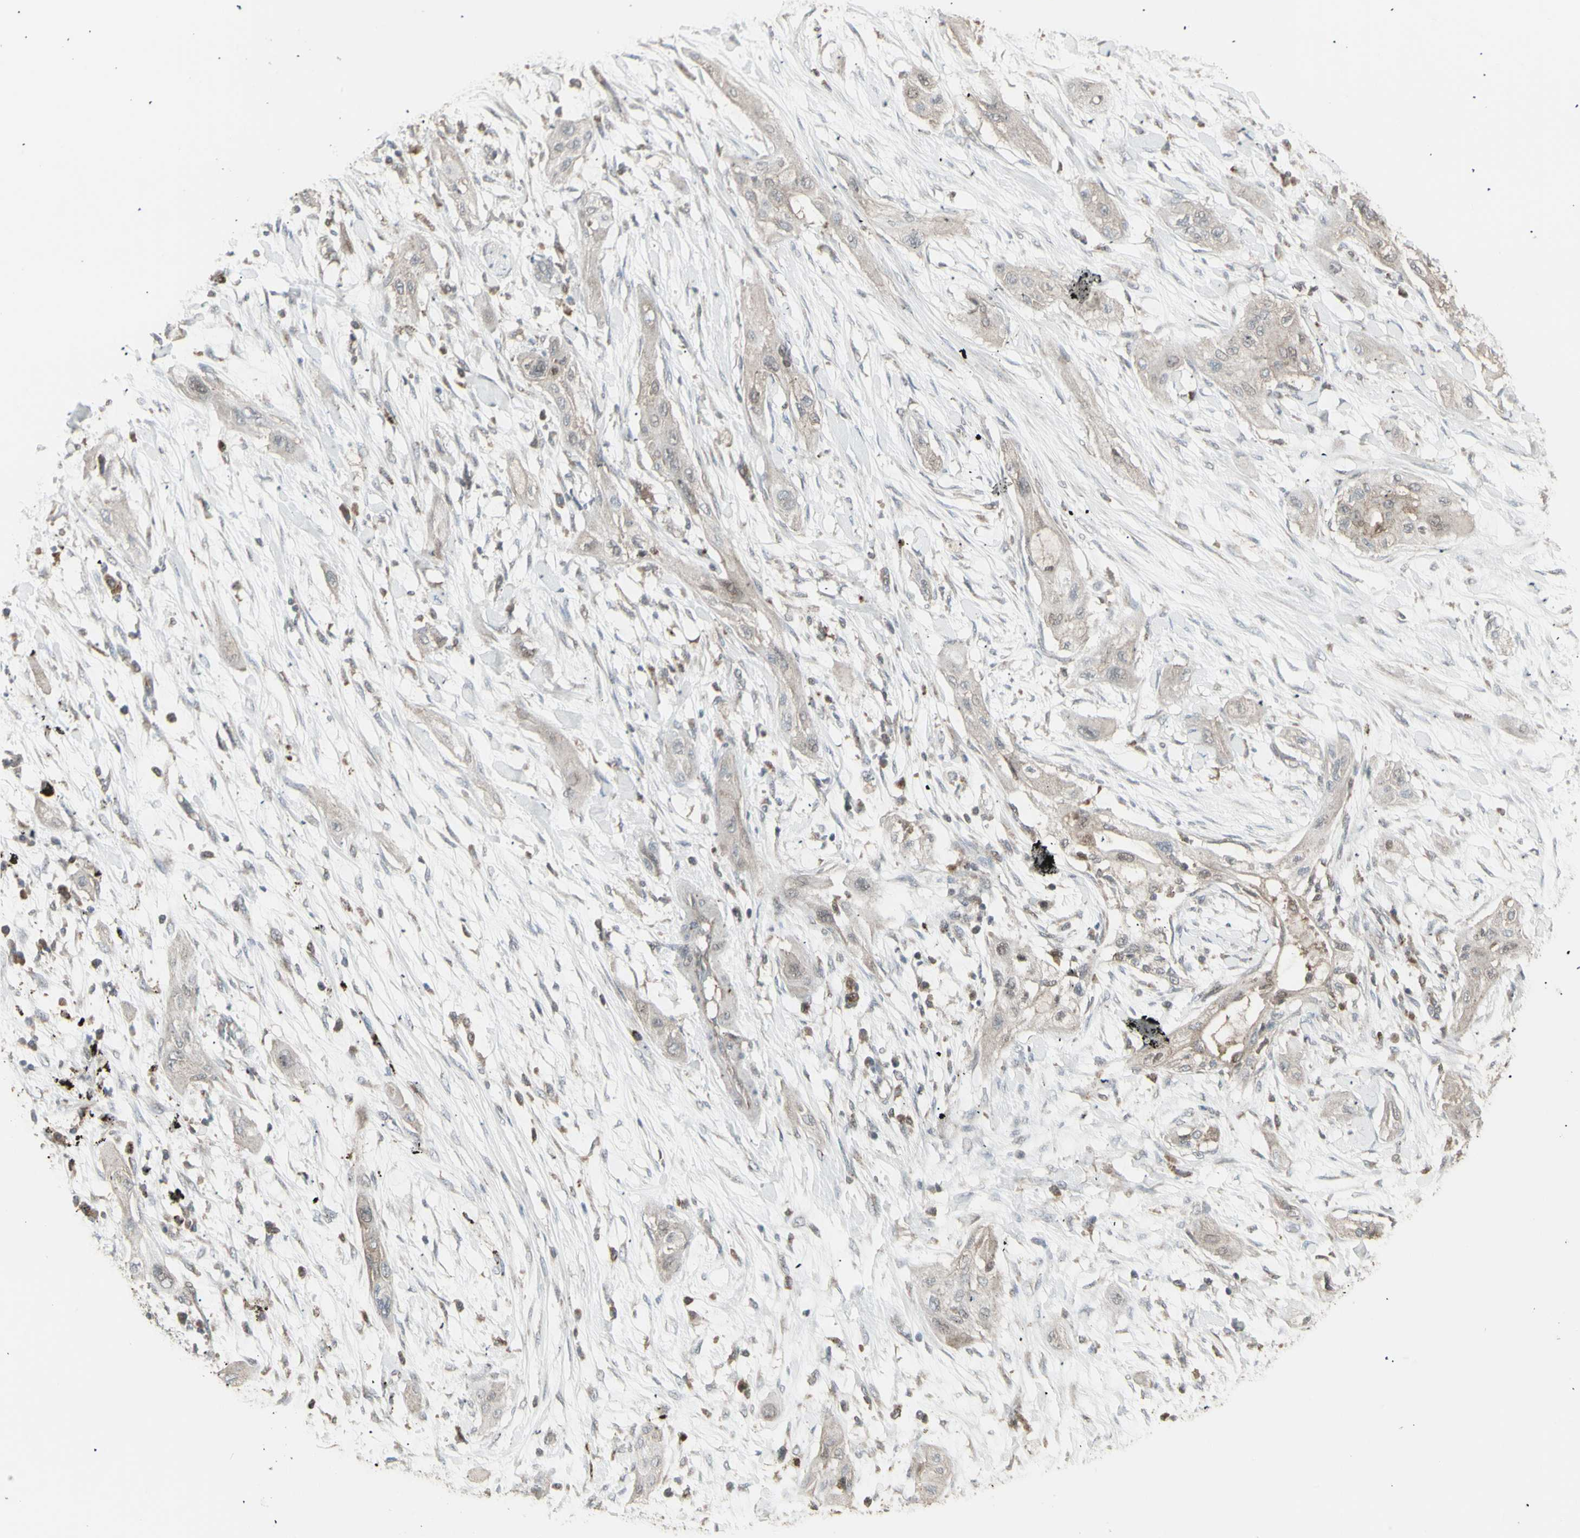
{"staining": {"intensity": "weak", "quantity": ">75%", "location": "cytoplasmic/membranous"}, "tissue": "lung cancer", "cell_type": "Tumor cells", "image_type": "cancer", "snomed": [{"axis": "morphology", "description": "Squamous cell carcinoma, NOS"}, {"axis": "topography", "description": "Lung"}], "caption": "Protein staining of lung cancer (squamous cell carcinoma) tissue shows weak cytoplasmic/membranous positivity in approximately >75% of tumor cells.", "gene": "RNASEL", "patient": {"sex": "female", "age": 47}}